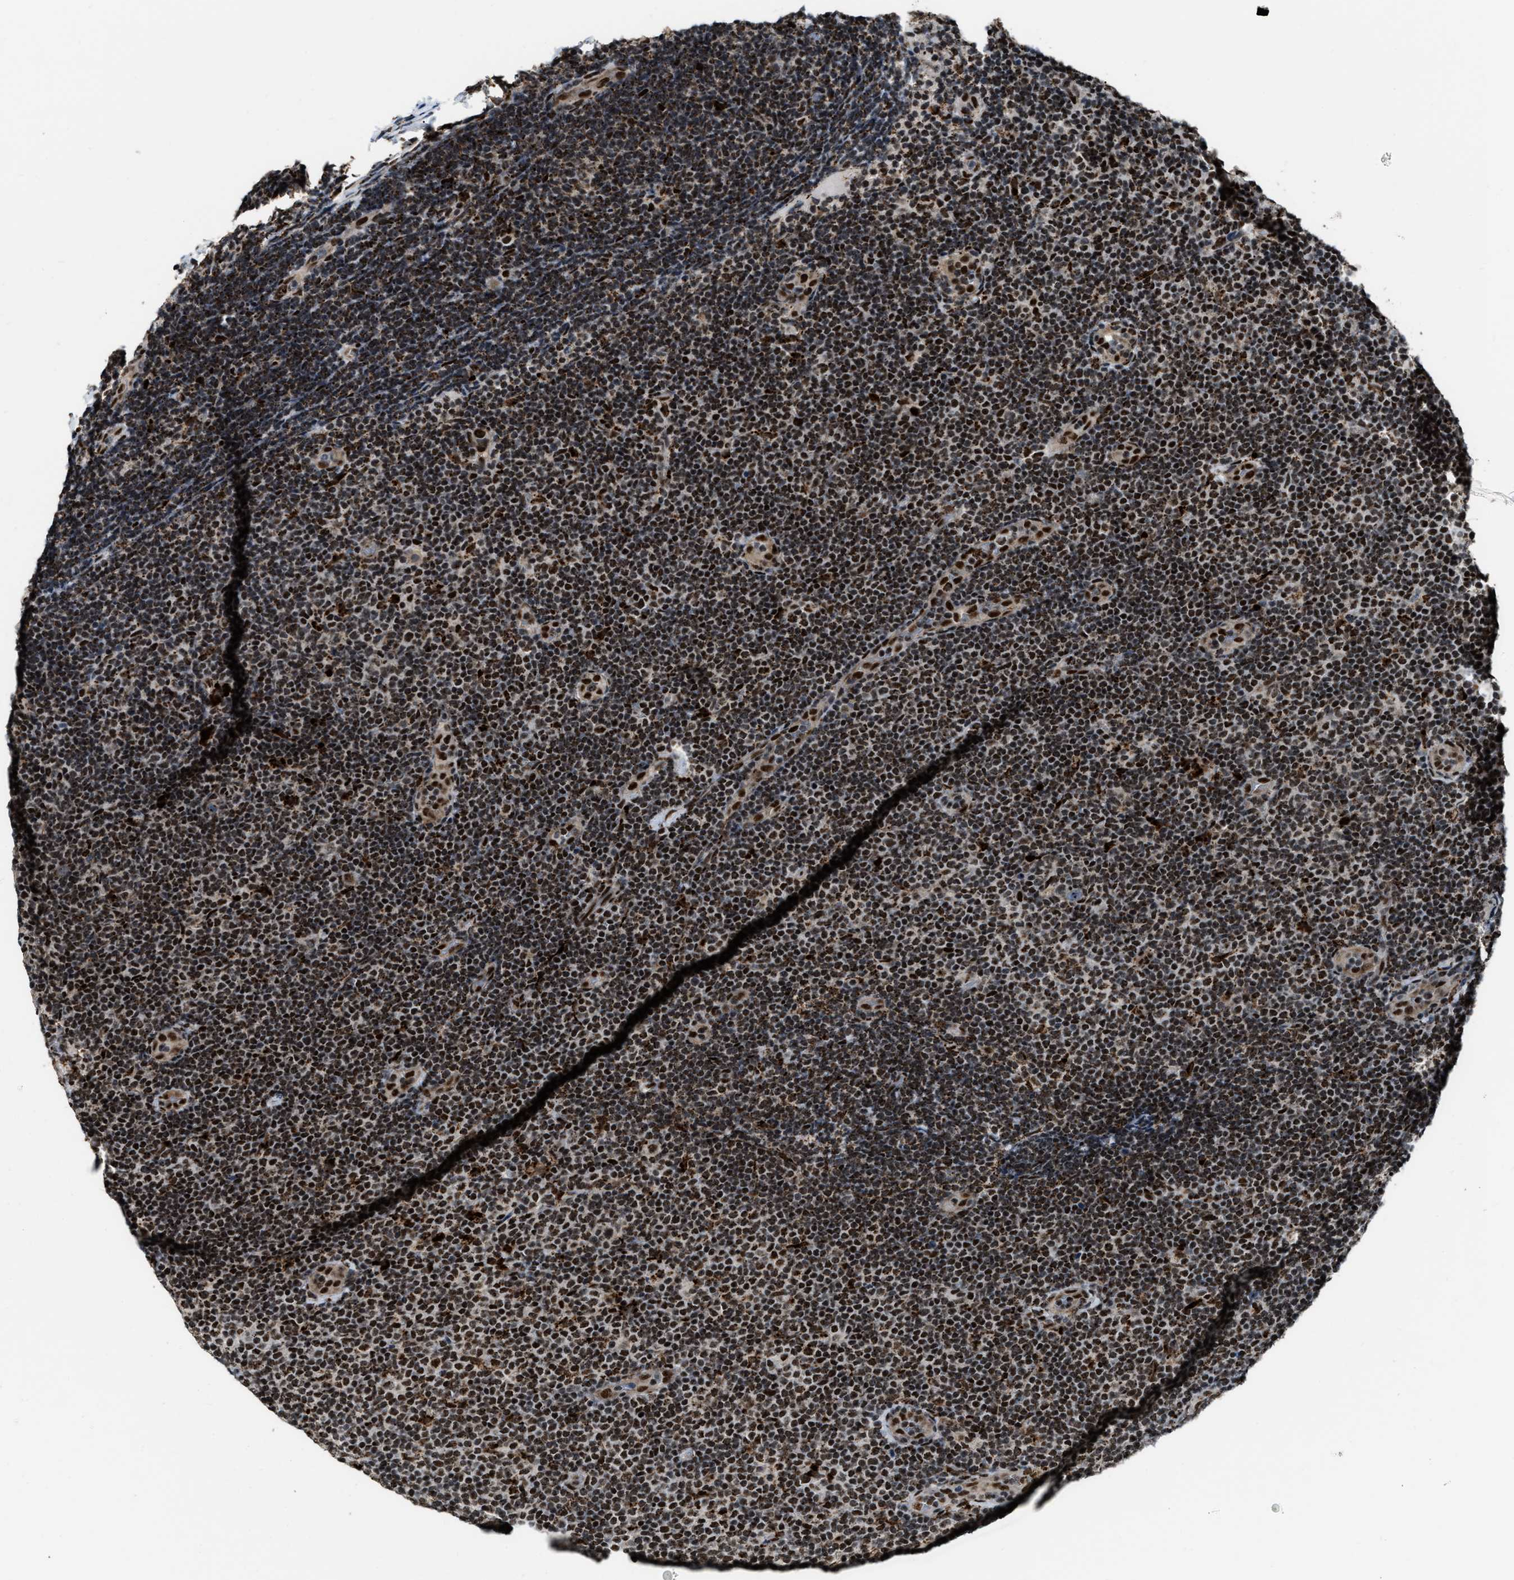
{"staining": {"intensity": "strong", "quantity": ">75%", "location": "nuclear"}, "tissue": "lymphoma", "cell_type": "Tumor cells", "image_type": "cancer", "snomed": [{"axis": "morphology", "description": "Malignant lymphoma, non-Hodgkin's type, Low grade"}, {"axis": "topography", "description": "Lymph node"}], "caption": "Lymphoma was stained to show a protein in brown. There is high levels of strong nuclear staining in approximately >75% of tumor cells. (IHC, brightfield microscopy, high magnification).", "gene": "NUMA1", "patient": {"sex": "male", "age": 83}}